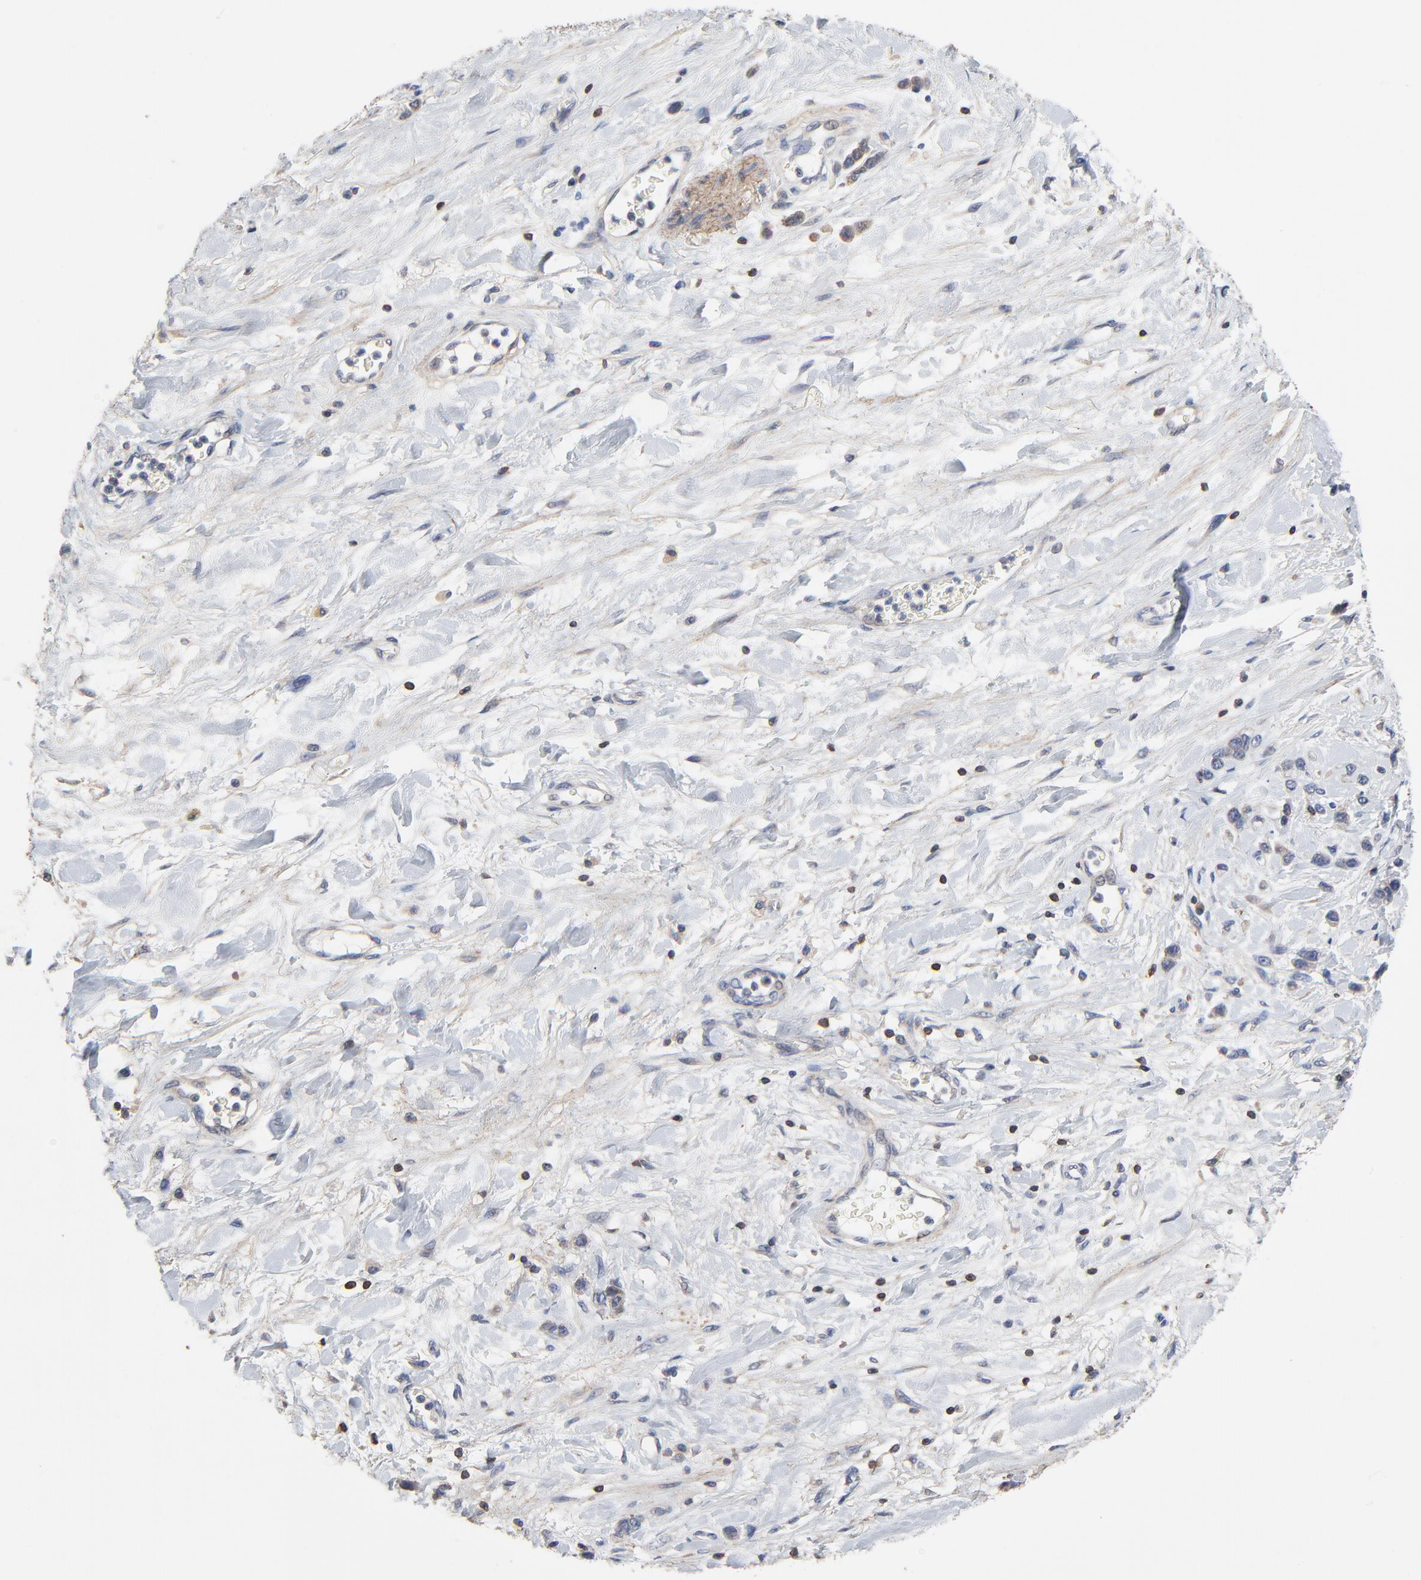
{"staining": {"intensity": "weak", "quantity": "25%-75%", "location": "cytoplasmic/membranous"}, "tissue": "stomach cancer", "cell_type": "Tumor cells", "image_type": "cancer", "snomed": [{"axis": "morphology", "description": "Normal tissue, NOS"}, {"axis": "morphology", "description": "Adenocarcinoma, NOS"}, {"axis": "morphology", "description": "Adenocarcinoma, High grade"}, {"axis": "topography", "description": "Stomach, upper"}, {"axis": "topography", "description": "Stomach"}], "caption": "Protein expression analysis of stomach adenocarcinoma (high-grade) demonstrates weak cytoplasmic/membranous staining in approximately 25%-75% of tumor cells.", "gene": "SKAP1", "patient": {"sex": "female", "age": 65}}